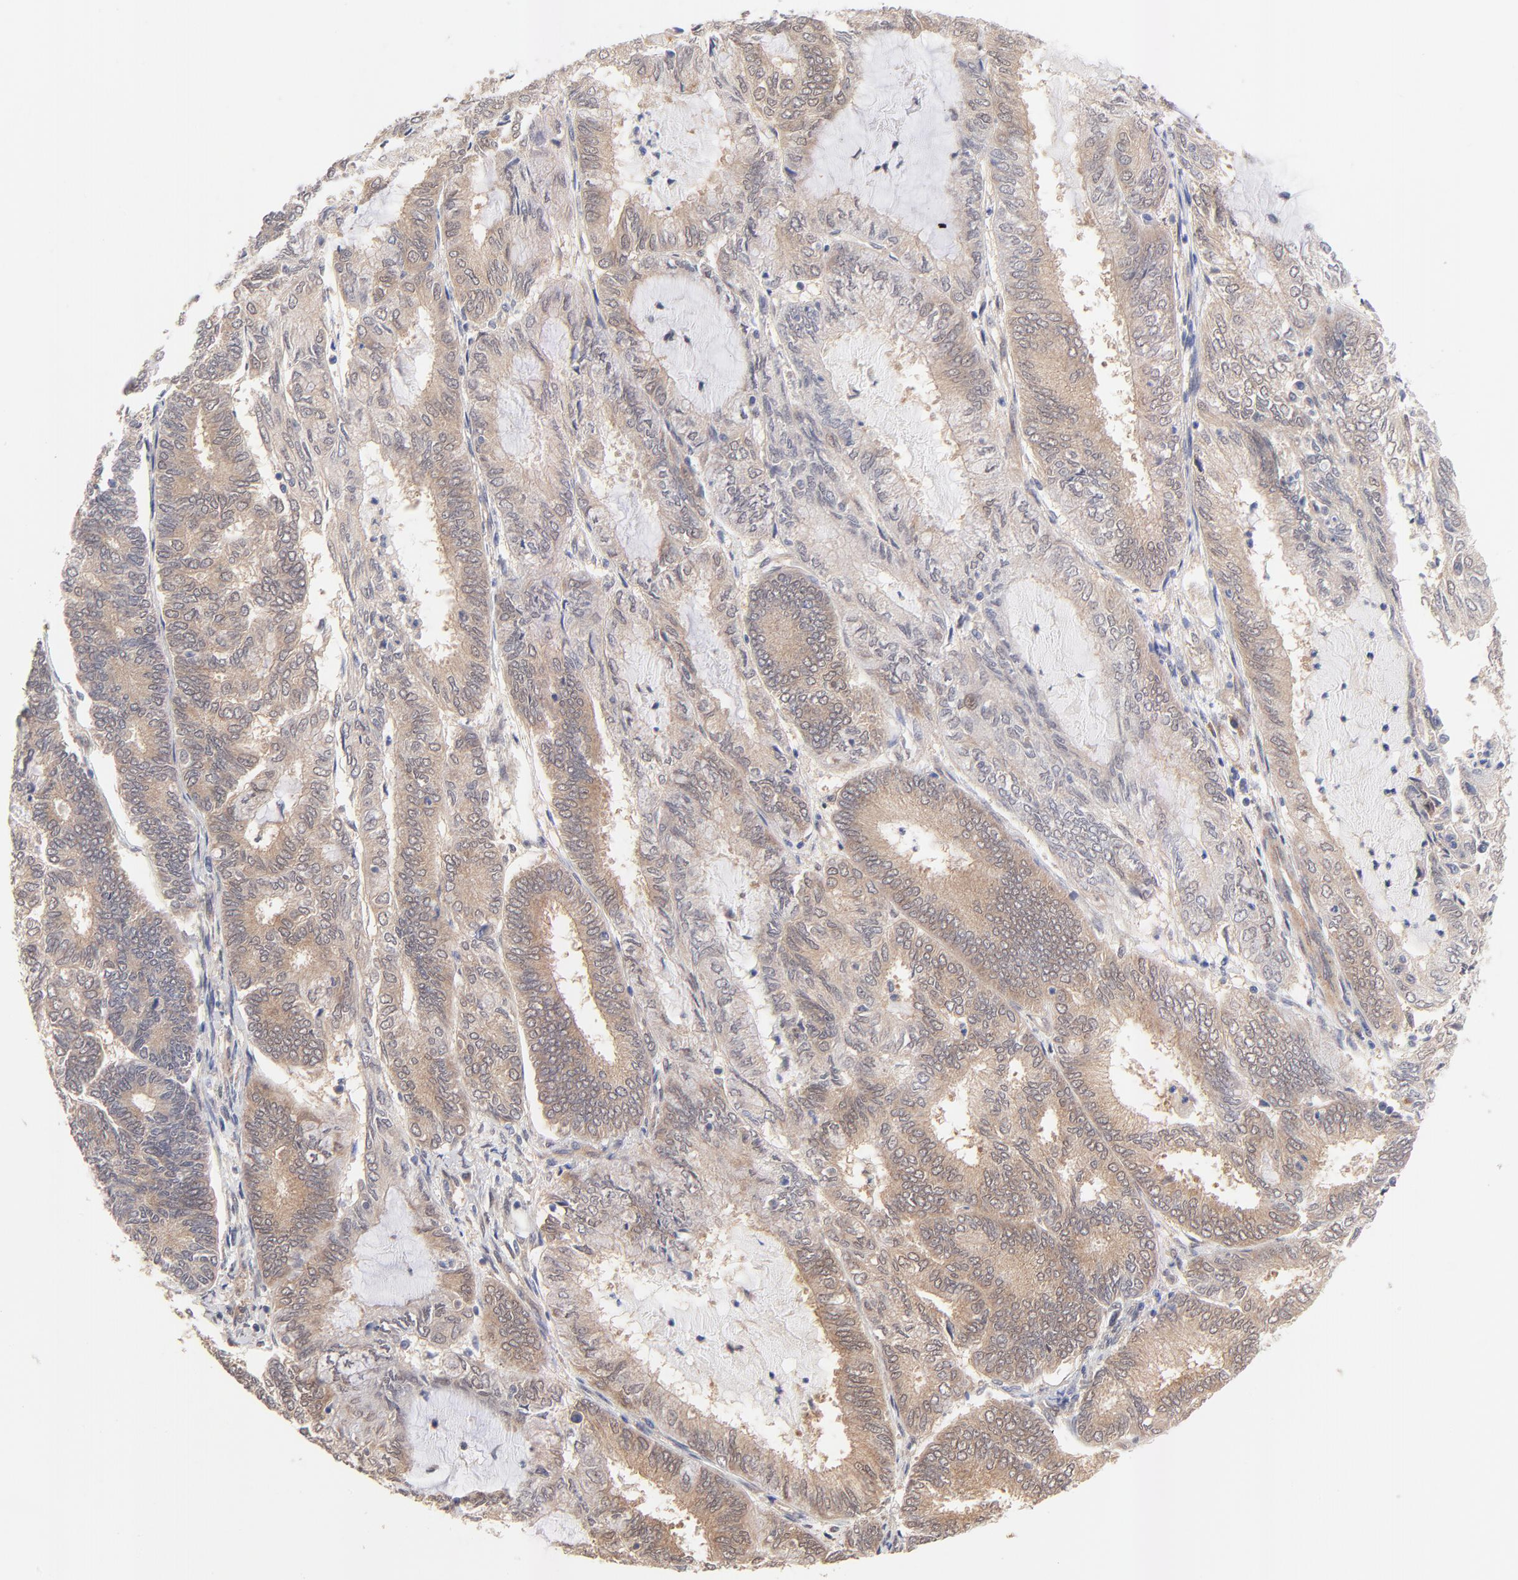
{"staining": {"intensity": "moderate", "quantity": ">75%", "location": "cytoplasmic/membranous"}, "tissue": "endometrial cancer", "cell_type": "Tumor cells", "image_type": "cancer", "snomed": [{"axis": "morphology", "description": "Adenocarcinoma, NOS"}, {"axis": "topography", "description": "Endometrium"}], "caption": "Protein expression analysis of adenocarcinoma (endometrial) demonstrates moderate cytoplasmic/membranous expression in about >75% of tumor cells.", "gene": "TXNL1", "patient": {"sex": "female", "age": 59}}